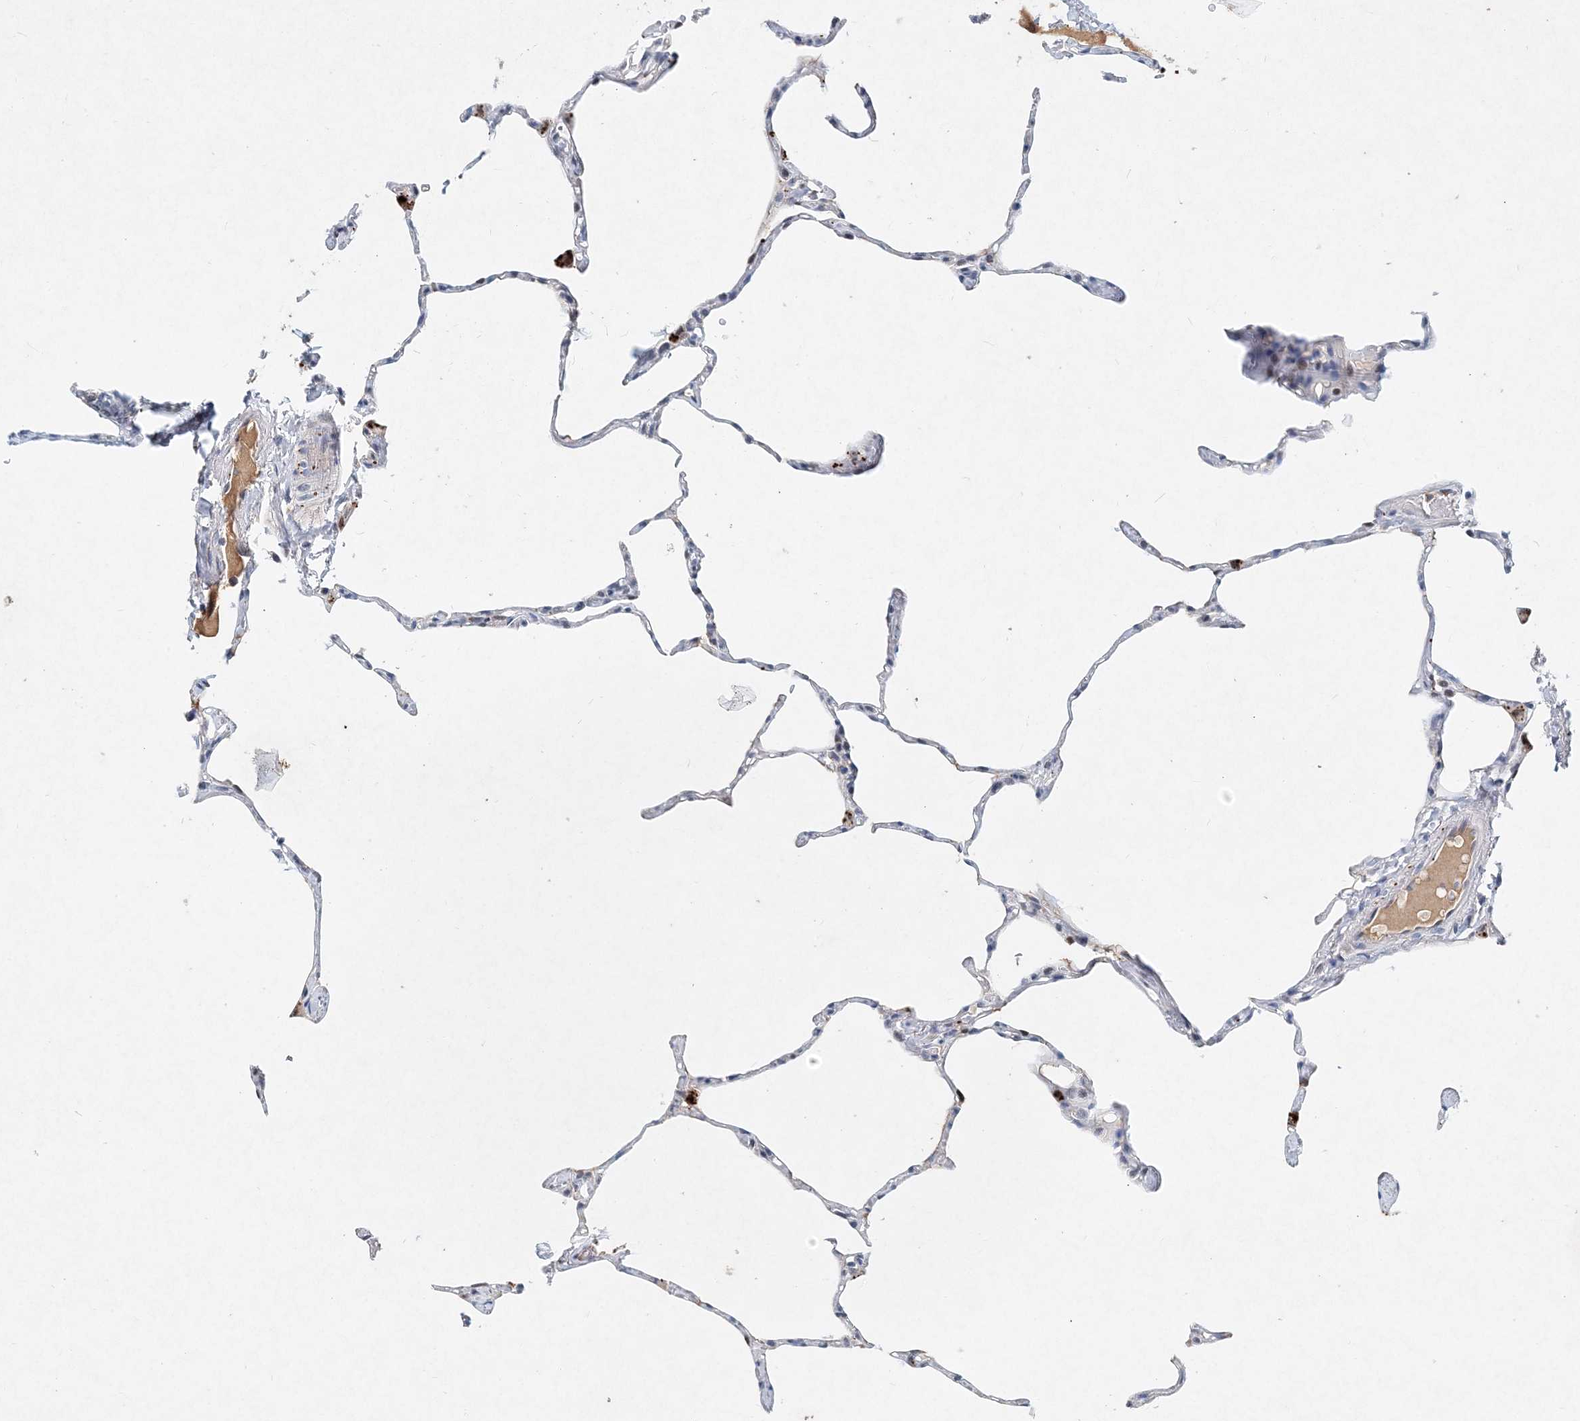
{"staining": {"intensity": "negative", "quantity": "none", "location": "none"}, "tissue": "lung", "cell_type": "Alveolar cells", "image_type": "normal", "snomed": [{"axis": "morphology", "description": "Normal tissue, NOS"}, {"axis": "topography", "description": "Lung"}], "caption": "A histopathology image of lung stained for a protein exhibits no brown staining in alveolar cells. (Brightfield microscopy of DAB (3,3'-diaminobenzidine) immunohistochemistry (IHC) at high magnification).", "gene": "KPNA4", "patient": {"sex": "male", "age": 65}}